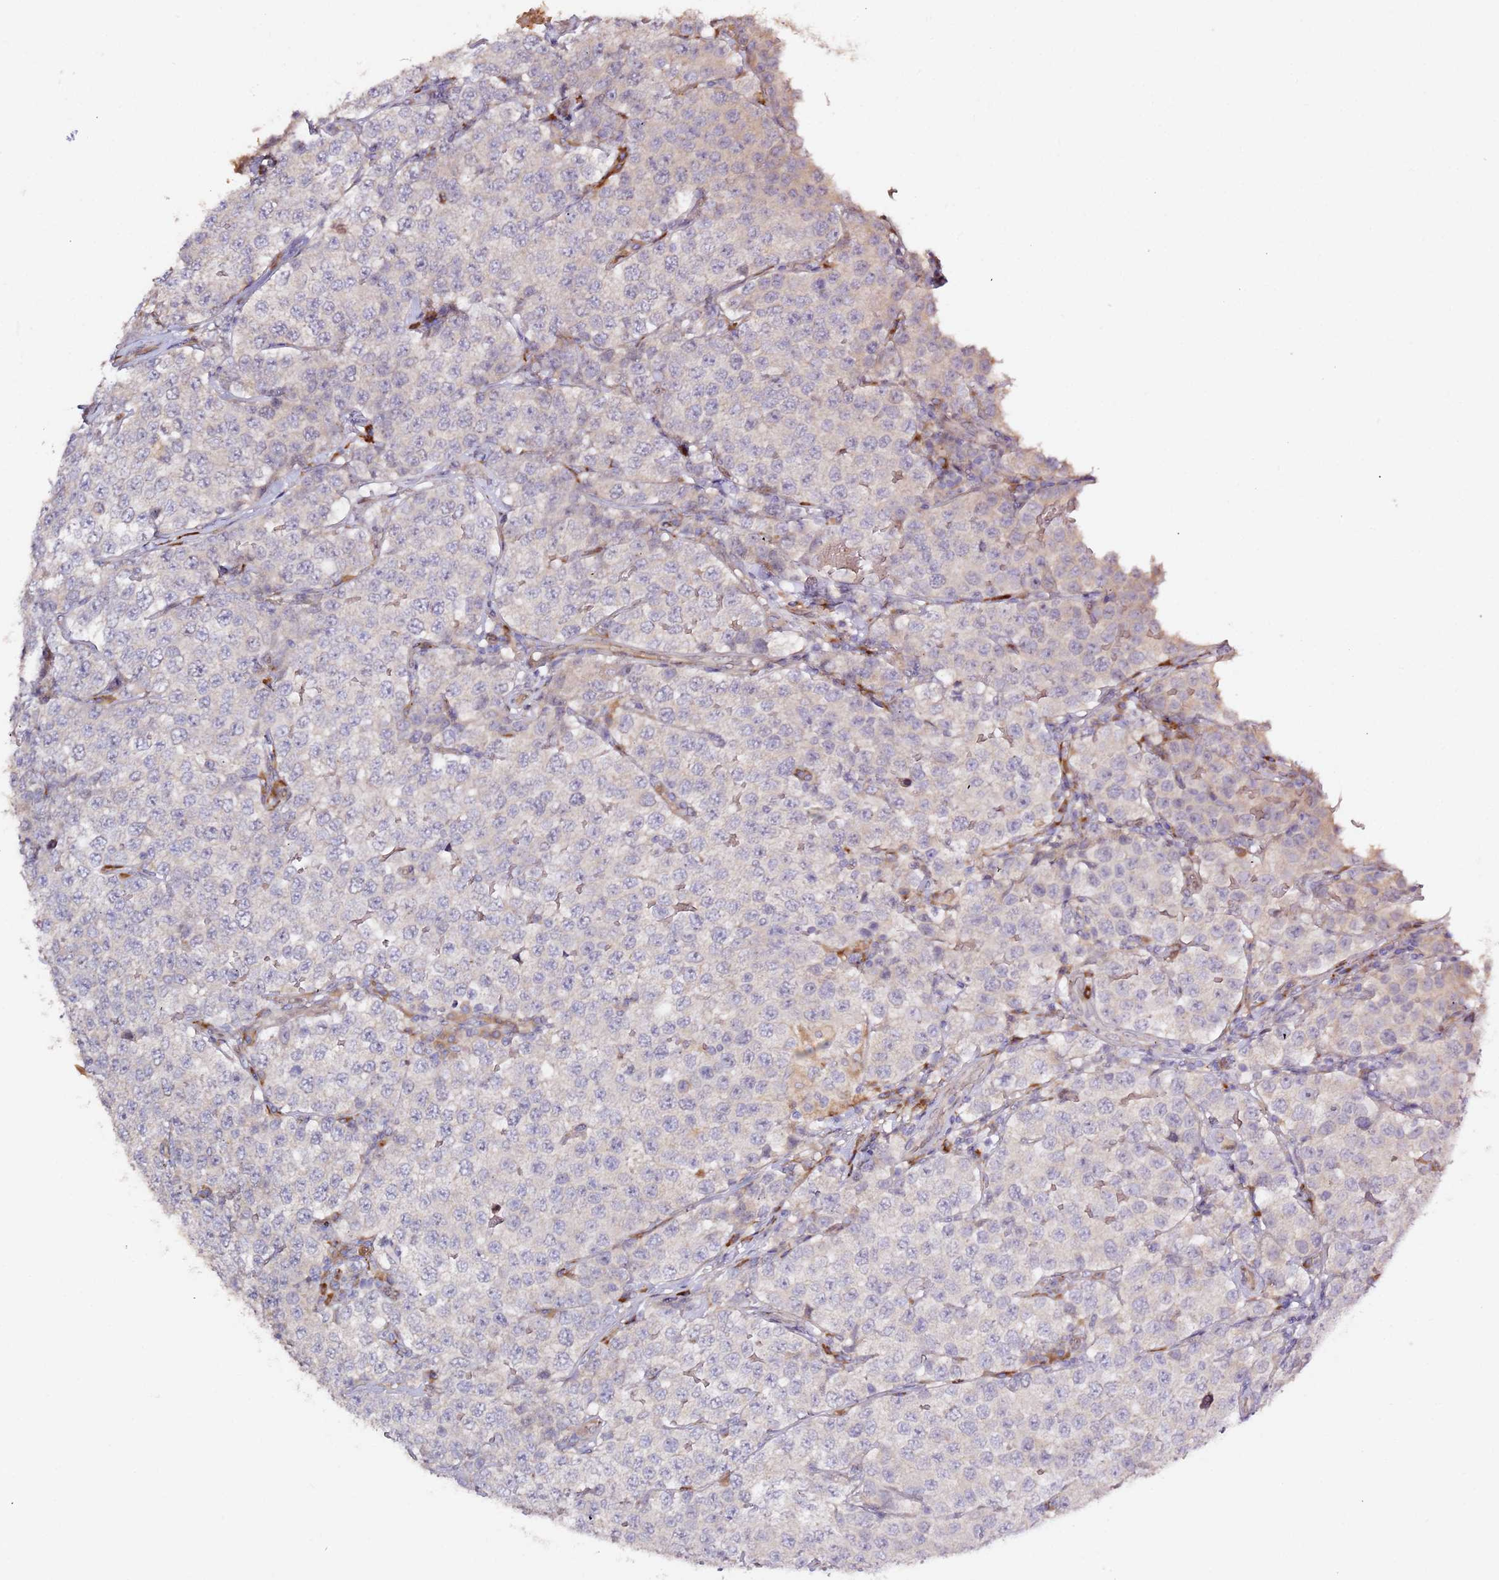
{"staining": {"intensity": "negative", "quantity": "none", "location": "none"}, "tissue": "testis cancer", "cell_type": "Tumor cells", "image_type": "cancer", "snomed": [{"axis": "morphology", "description": "Seminoma, NOS"}, {"axis": "topography", "description": "Testis"}], "caption": "Immunohistochemical staining of testis seminoma displays no significant expression in tumor cells.", "gene": "HSD17B7", "patient": {"sex": "male", "age": 34}}